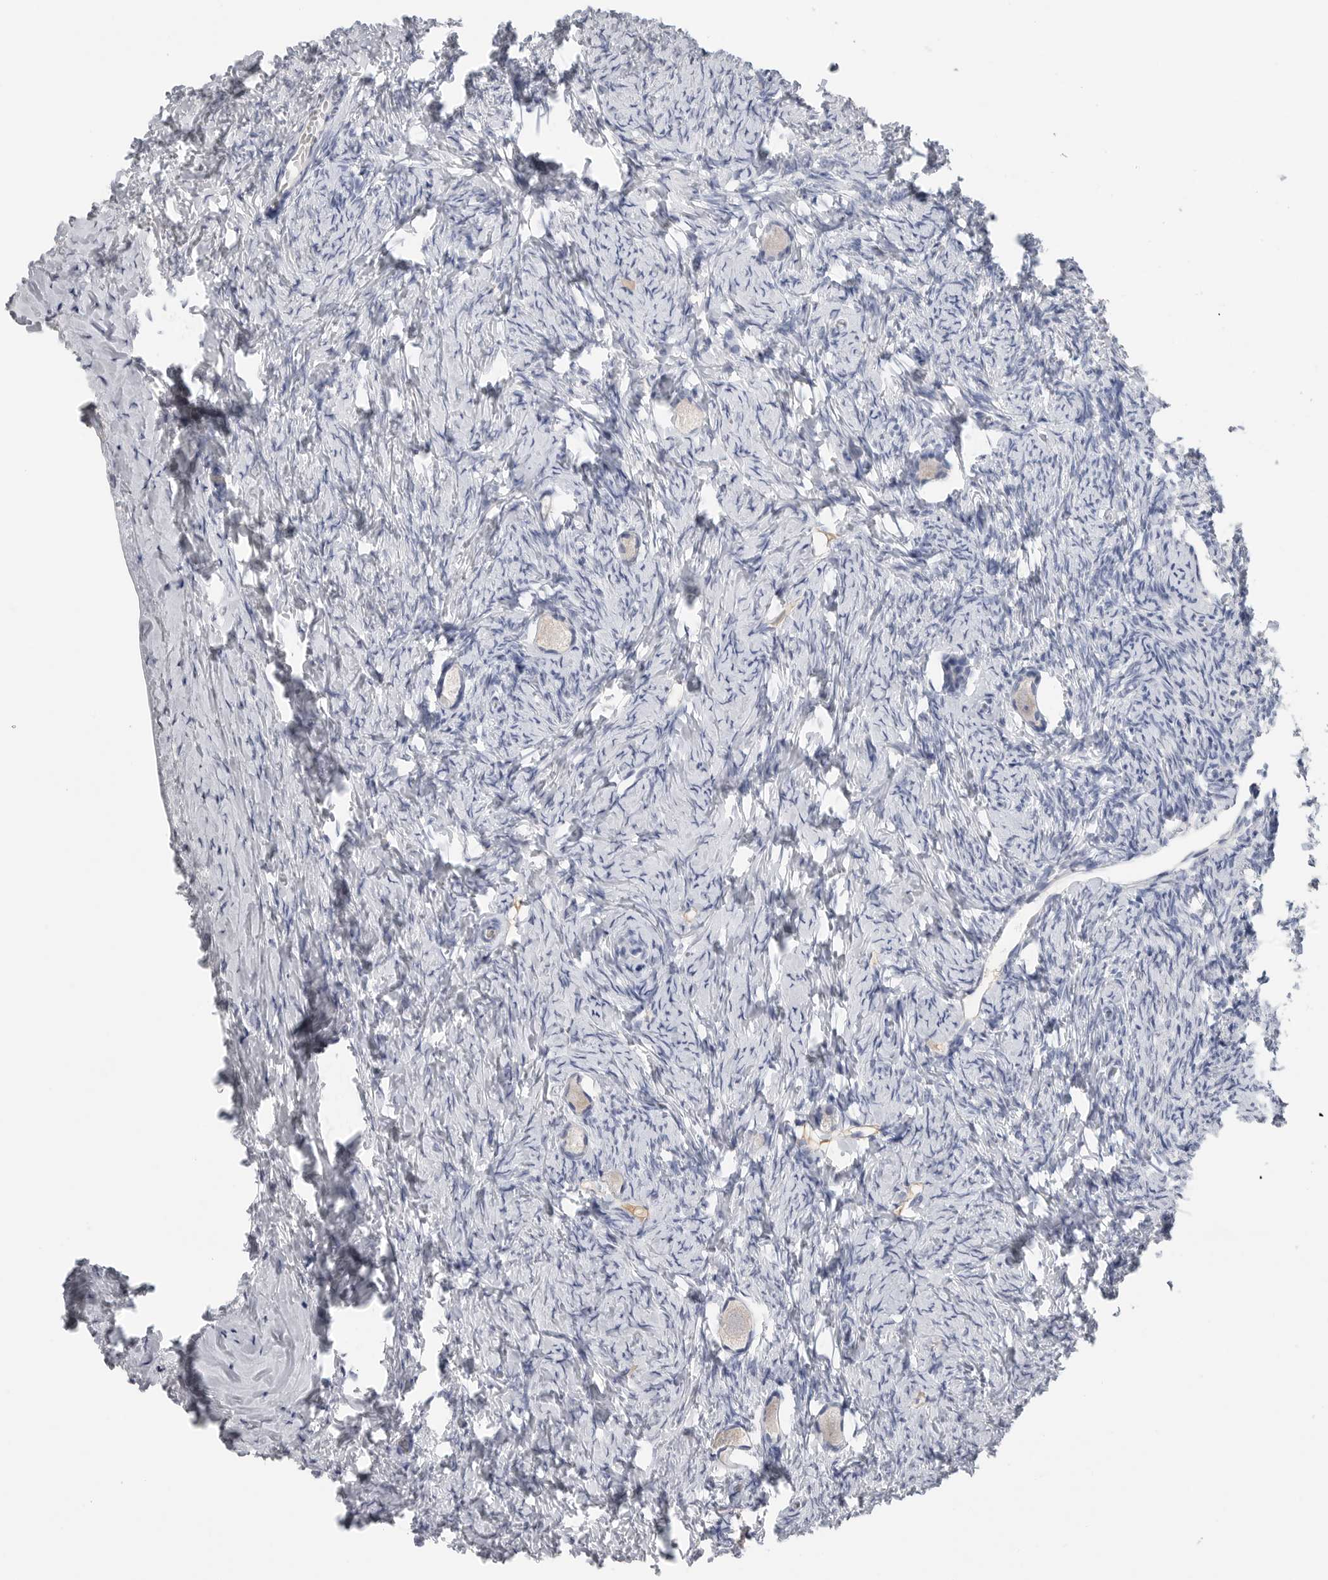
{"staining": {"intensity": "negative", "quantity": "none", "location": "none"}, "tissue": "ovary", "cell_type": "Follicle cells", "image_type": "normal", "snomed": [{"axis": "morphology", "description": "Normal tissue, NOS"}, {"axis": "topography", "description": "Ovary"}], "caption": "IHC image of normal ovary stained for a protein (brown), which shows no staining in follicle cells.", "gene": "FABP6", "patient": {"sex": "female", "age": 27}}